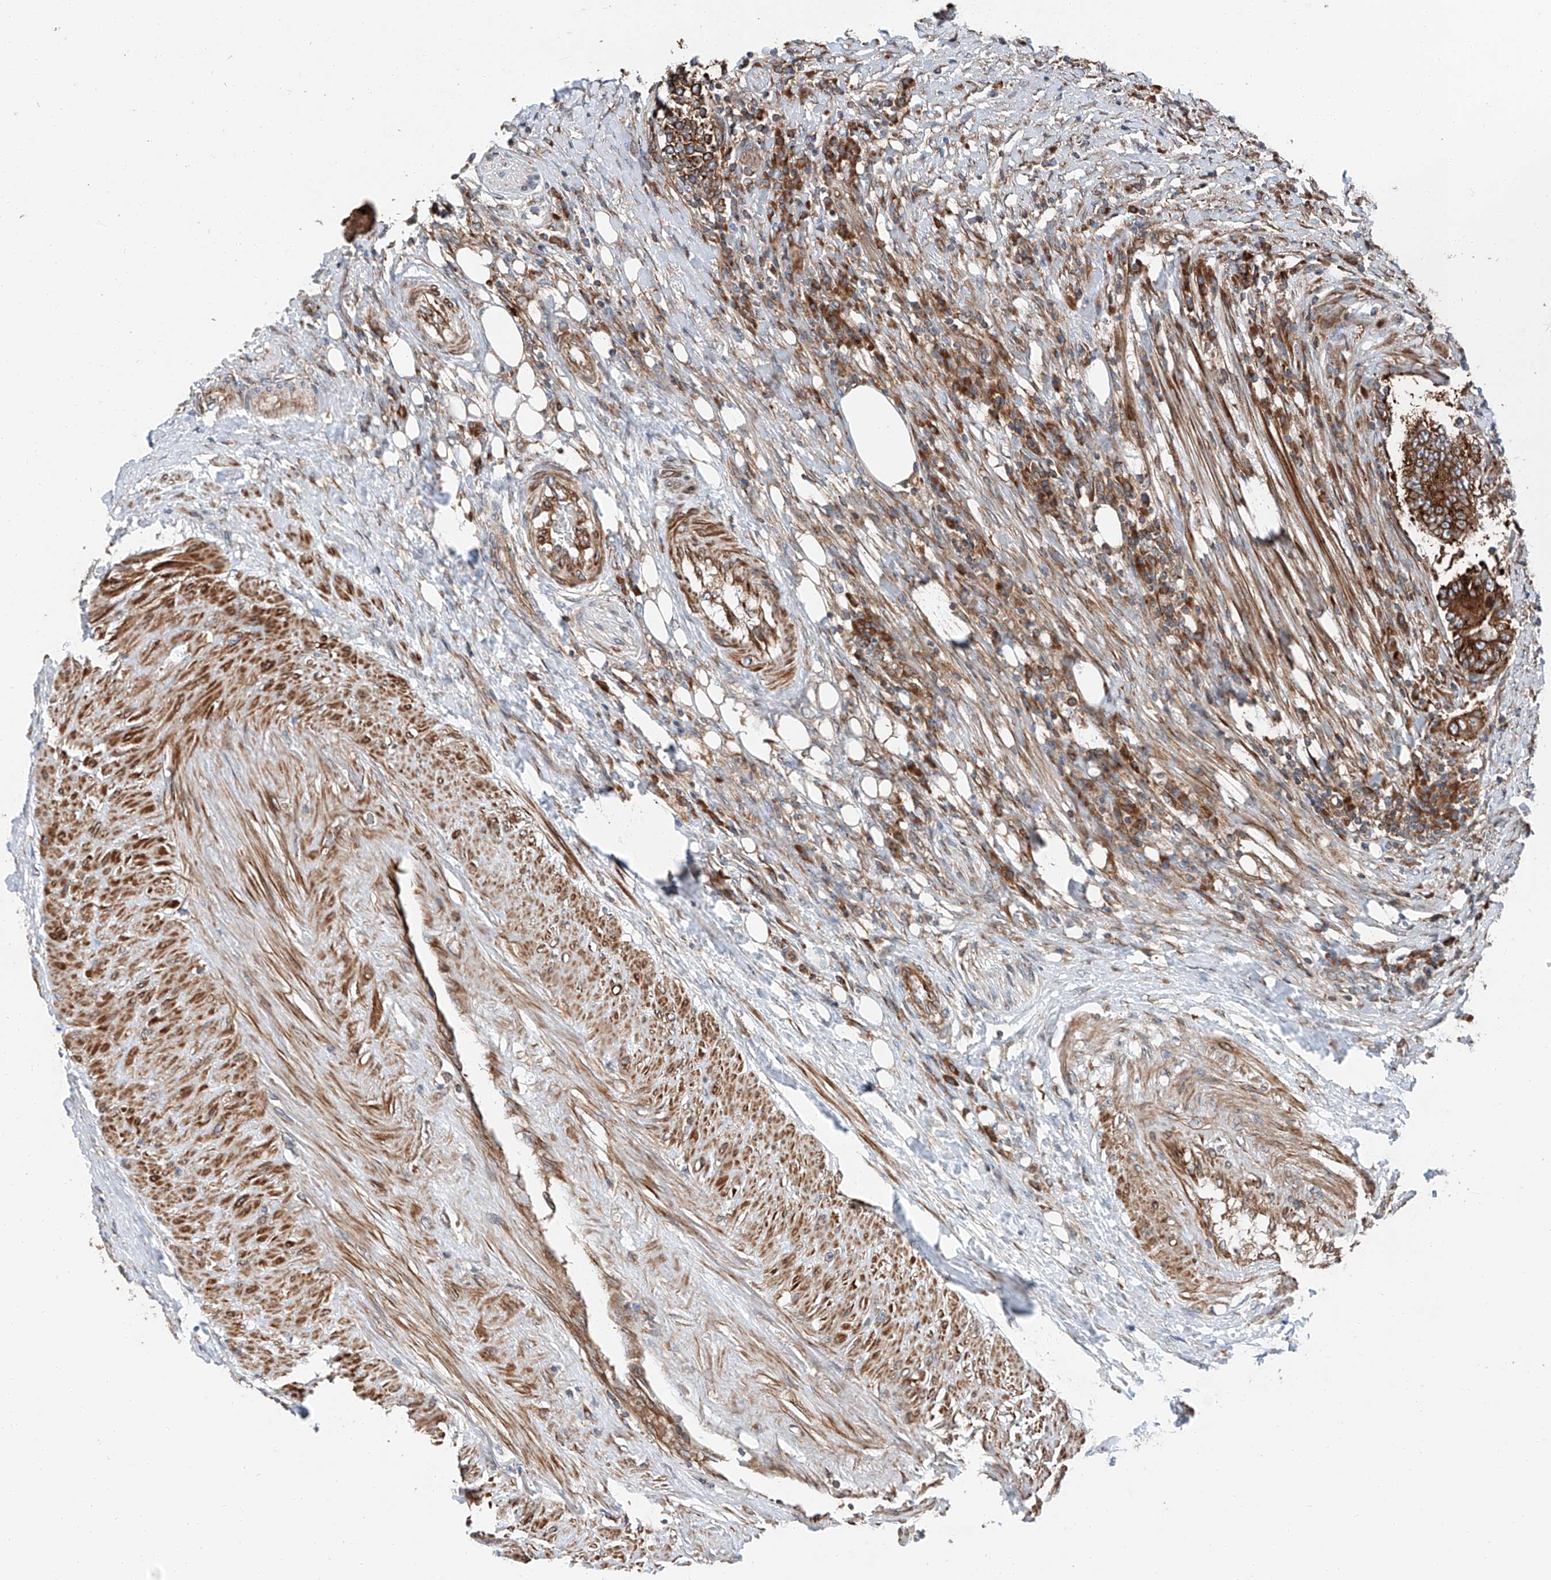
{"staining": {"intensity": "strong", "quantity": ">75%", "location": "cytoplasmic/membranous"}, "tissue": "colorectal cancer", "cell_type": "Tumor cells", "image_type": "cancer", "snomed": [{"axis": "morphology", "description": "Adenocarcinoma, NOS"}, {"axis": "topography", "description": "Colon"}], "caption": "The histopathology image reveals a brown stain indicating the presence of a protein in the cytoplasmic/membranous of tumor cells in colorectal cancer.", "gene": "ZC3H15", "patient": {"sex": "male", "age": 83}}